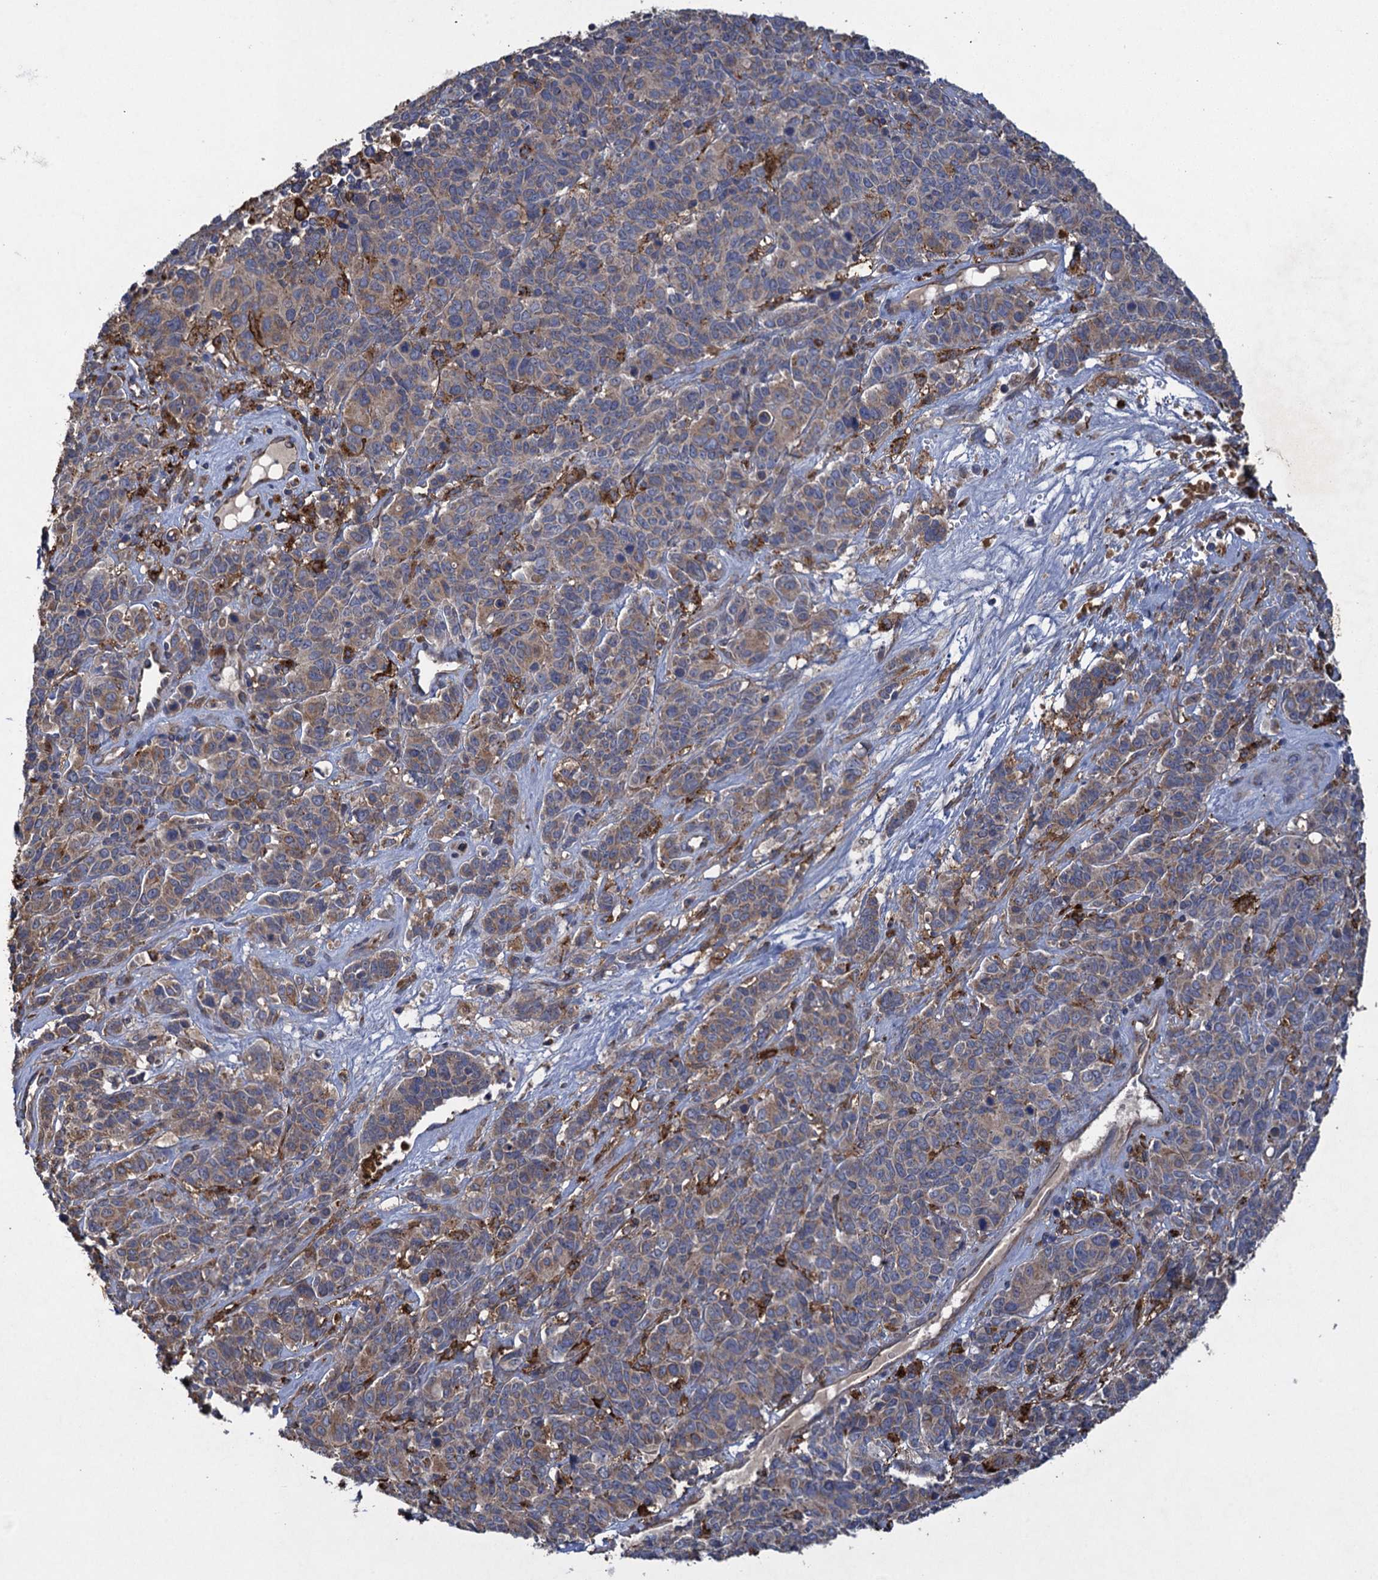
{"staining": {"intensity": "weak", "quantity": ">75%", "location": "cytoplasmic/membranous"}, "tissue": "cervical cancer", "cell_type": "Tumor cells", "image_type": "cancer", "snomed": [{"axis": "morphology", "description": "Squamous cell carcinoma, NOS"}, {"axis": "topography", "description": "Cervix"}], "caption": "Tumor cells demonstrate low levels of weak cytoplasmic/membranous staining in about >75% of cells in cervical cancer (squamous cell carcinoma). The protein of interest is stained brown, and the nuclei are stained in blue (DAB (3,3'-diaminobenzidine) IHC with brightfield microscopy, high magnification).", "gene": "TXNDC11", "patient": {"sex": "female", "age": 60}}